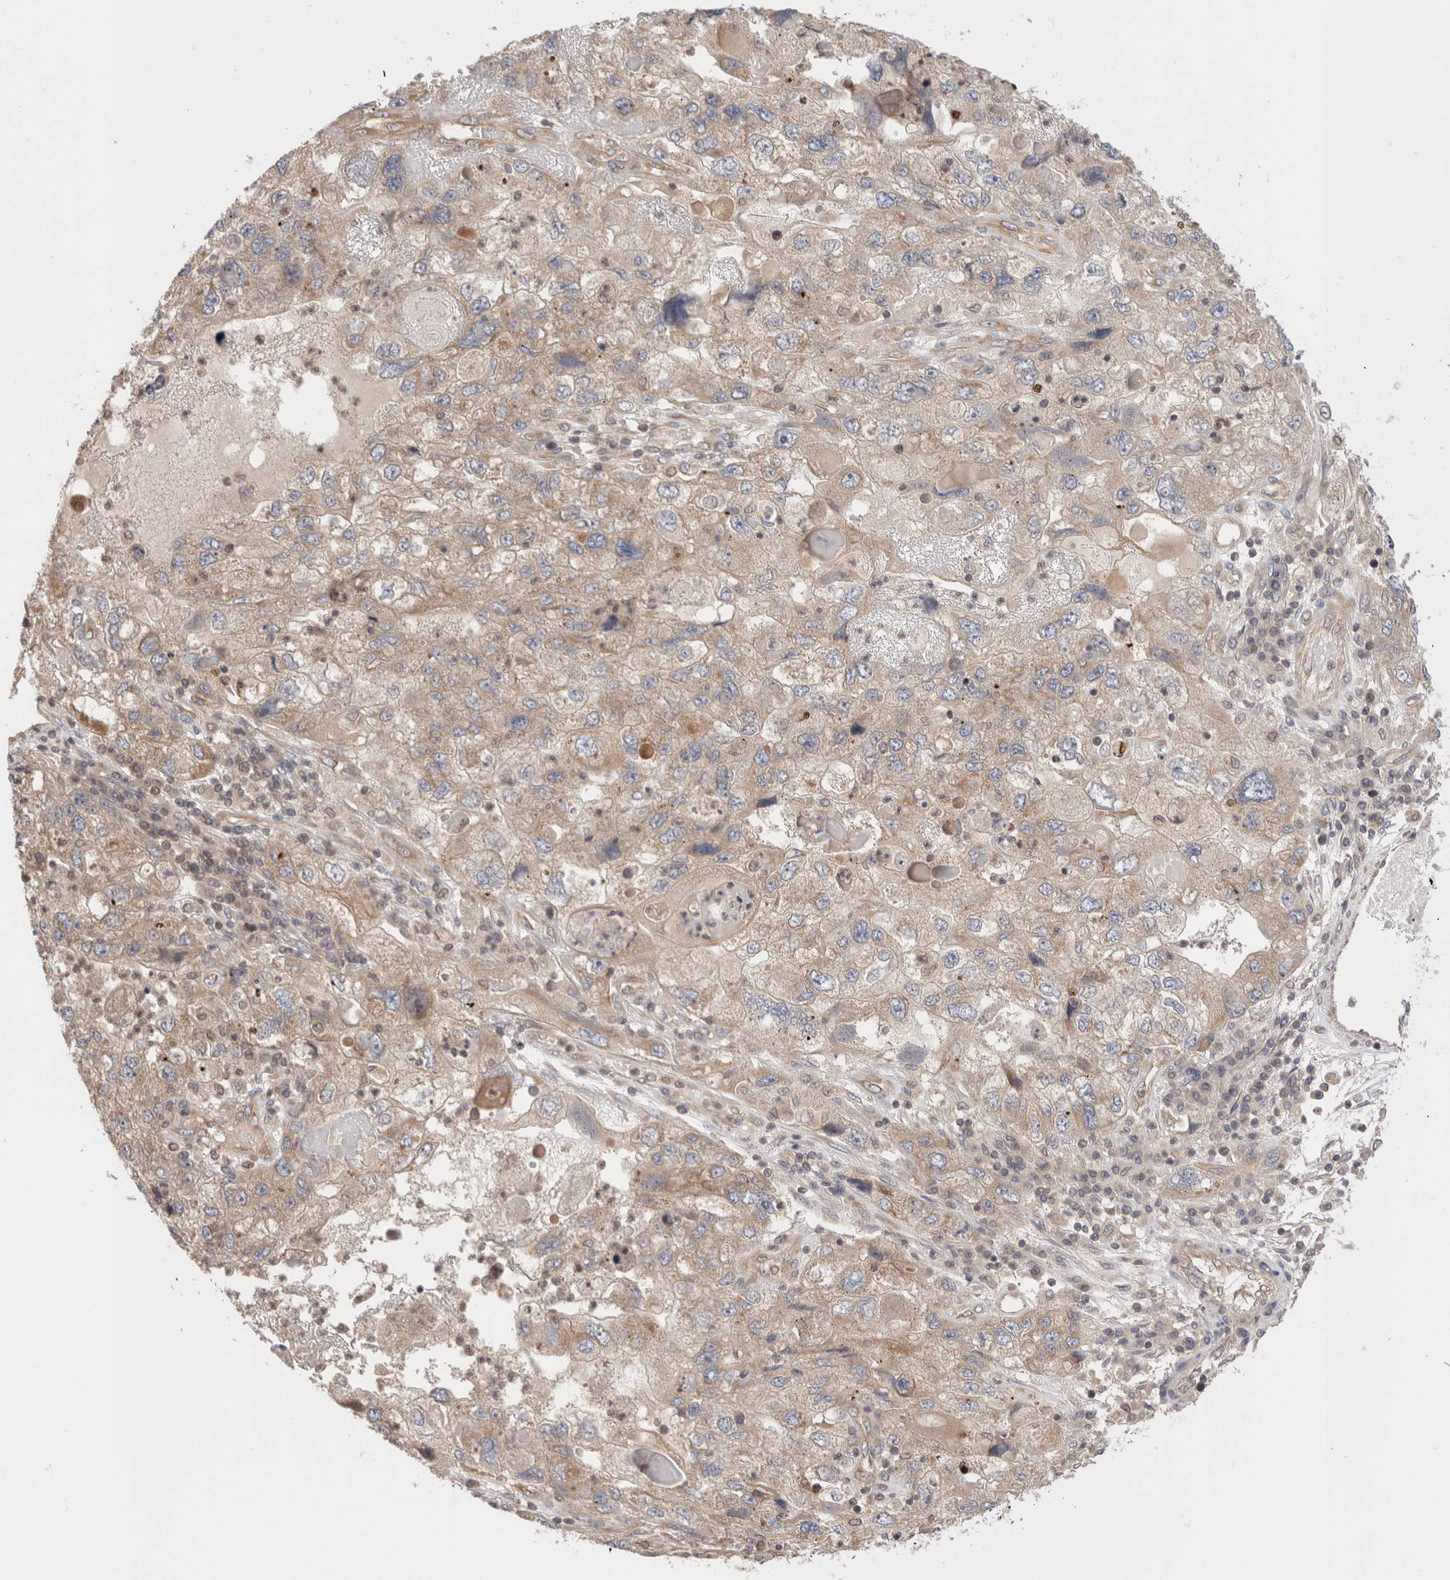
{"staining": {"intensity": "moderate", "quantity": "25%-75%", "location": "cytoplasmic/membranous"}, "tissue": "endometrial cancer", "cell_type": "Tumor cells", "image_type": "cancer", "snomed": [{"axis": "morphology", "description": "Adenocarcinoma, NOS"}, {"axis": "topography", "description": "Endometrium"}], "caption": "Brown immunohistochemical staining in endometrial adenocarcinoma displays moderate cytoplasmic/membranous positivity in about 25%-75% of tumor cells. (DAB (3,3'-diaminobenzidine) = brown stain, brightfield microscopy at high magnification).", "gene": "SIKE1", "patient": {"sex": "female", "age": 49}}